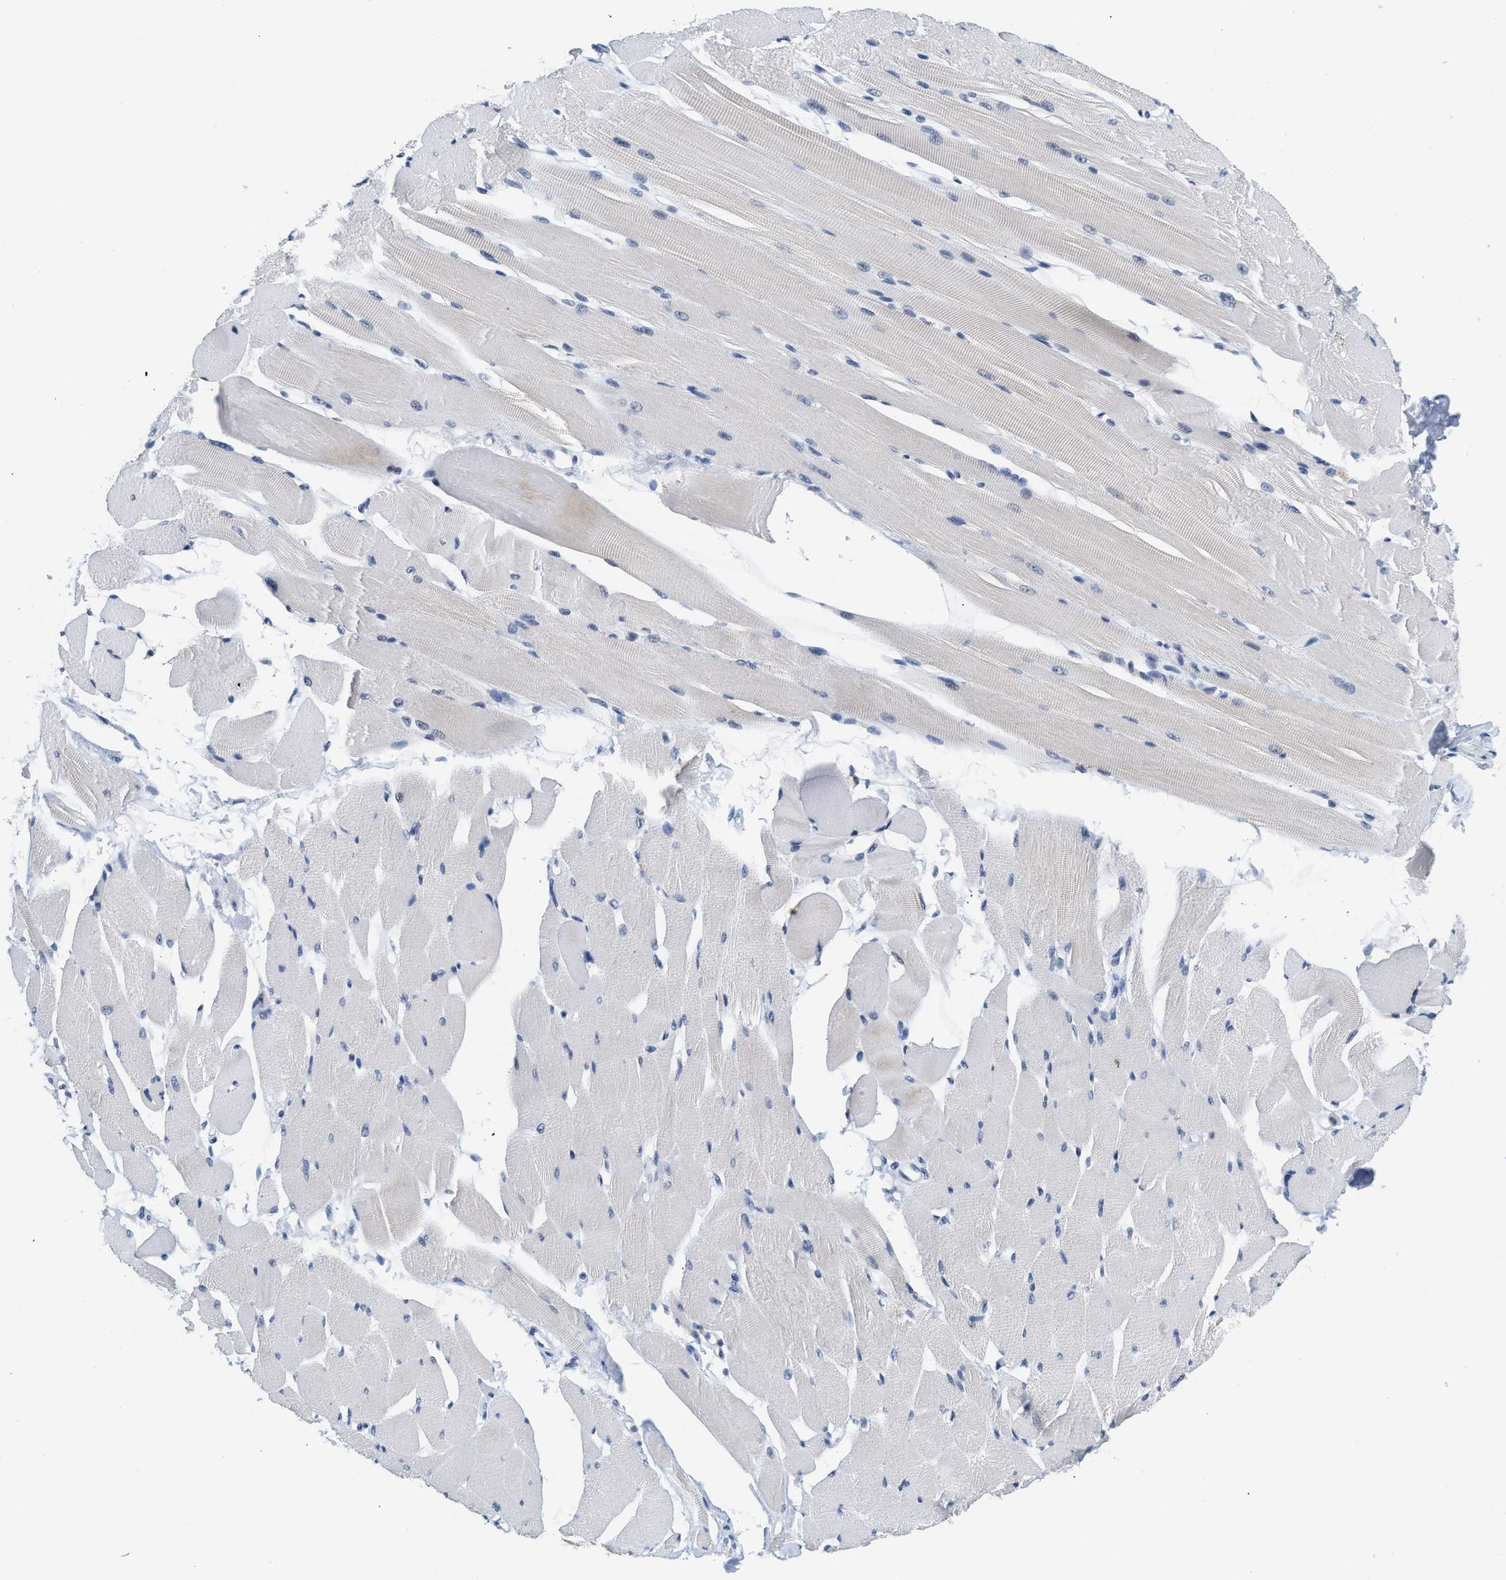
{"staining": {"intensity": "negative", "quantity": "none", "location": "none"}, "tissue": "skeletal muscle", "cell_type": "Myocytes", "image_type": "normal", "snomed": [{"axis": "morphology", "description": "Normal tissue, NOS"}, {"axis": "topography", "description": "Skeletal muscle"}, {"axis": "topography", "description": "Peripheral nerve tissue"}], "caption": "Myocytes are negative for brown protein staining in normal skeletal muscle. (DAB (3,3'-diaminobenzidine) immunohistochemistry (IHC), high magnification).", "gene": "GGNBP2", "patient": {"sex": "female", "age": 84}}